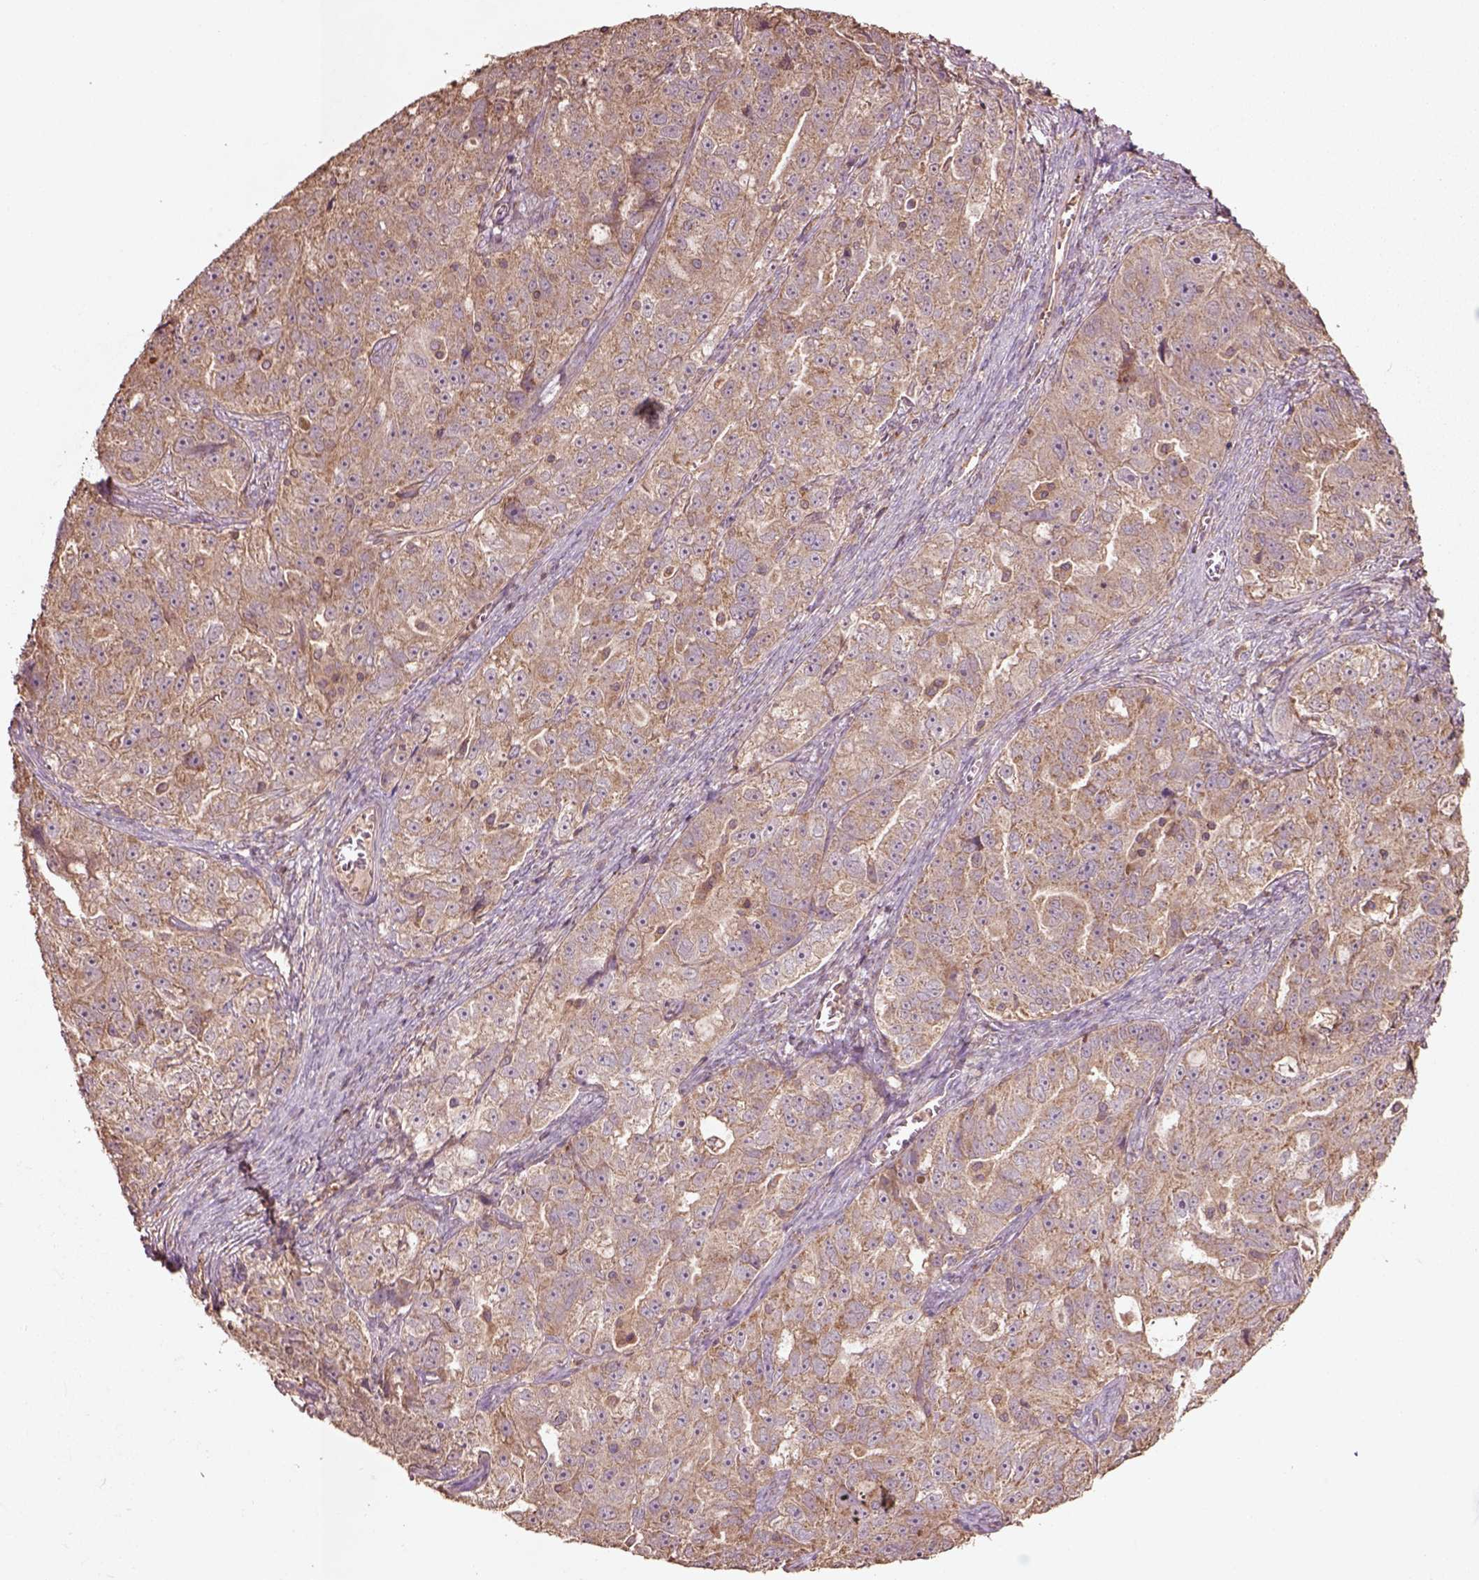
{"staining": {"intensity": "weak", "quantity": ">75%", "location": "cytoplasmic/membranous"}, "tissue": "ovarian cancer", "cell_type": "Tumor cells", "image_type": "cancer", "snomed": [{"axis": "morphology", "description": "Cystadenocarcinoma, serous, NOS"}, {"axis": "topography", "description": "Ovary"}], "caption": "Serous cystadenocarcinoma (ovarian) stained with a brown dye displays weak cytoplasmic/membranous positive expression in about >75% of tumor cells.", "gene": "TRADD", "patient": {"sex": "female", "age": 51}}